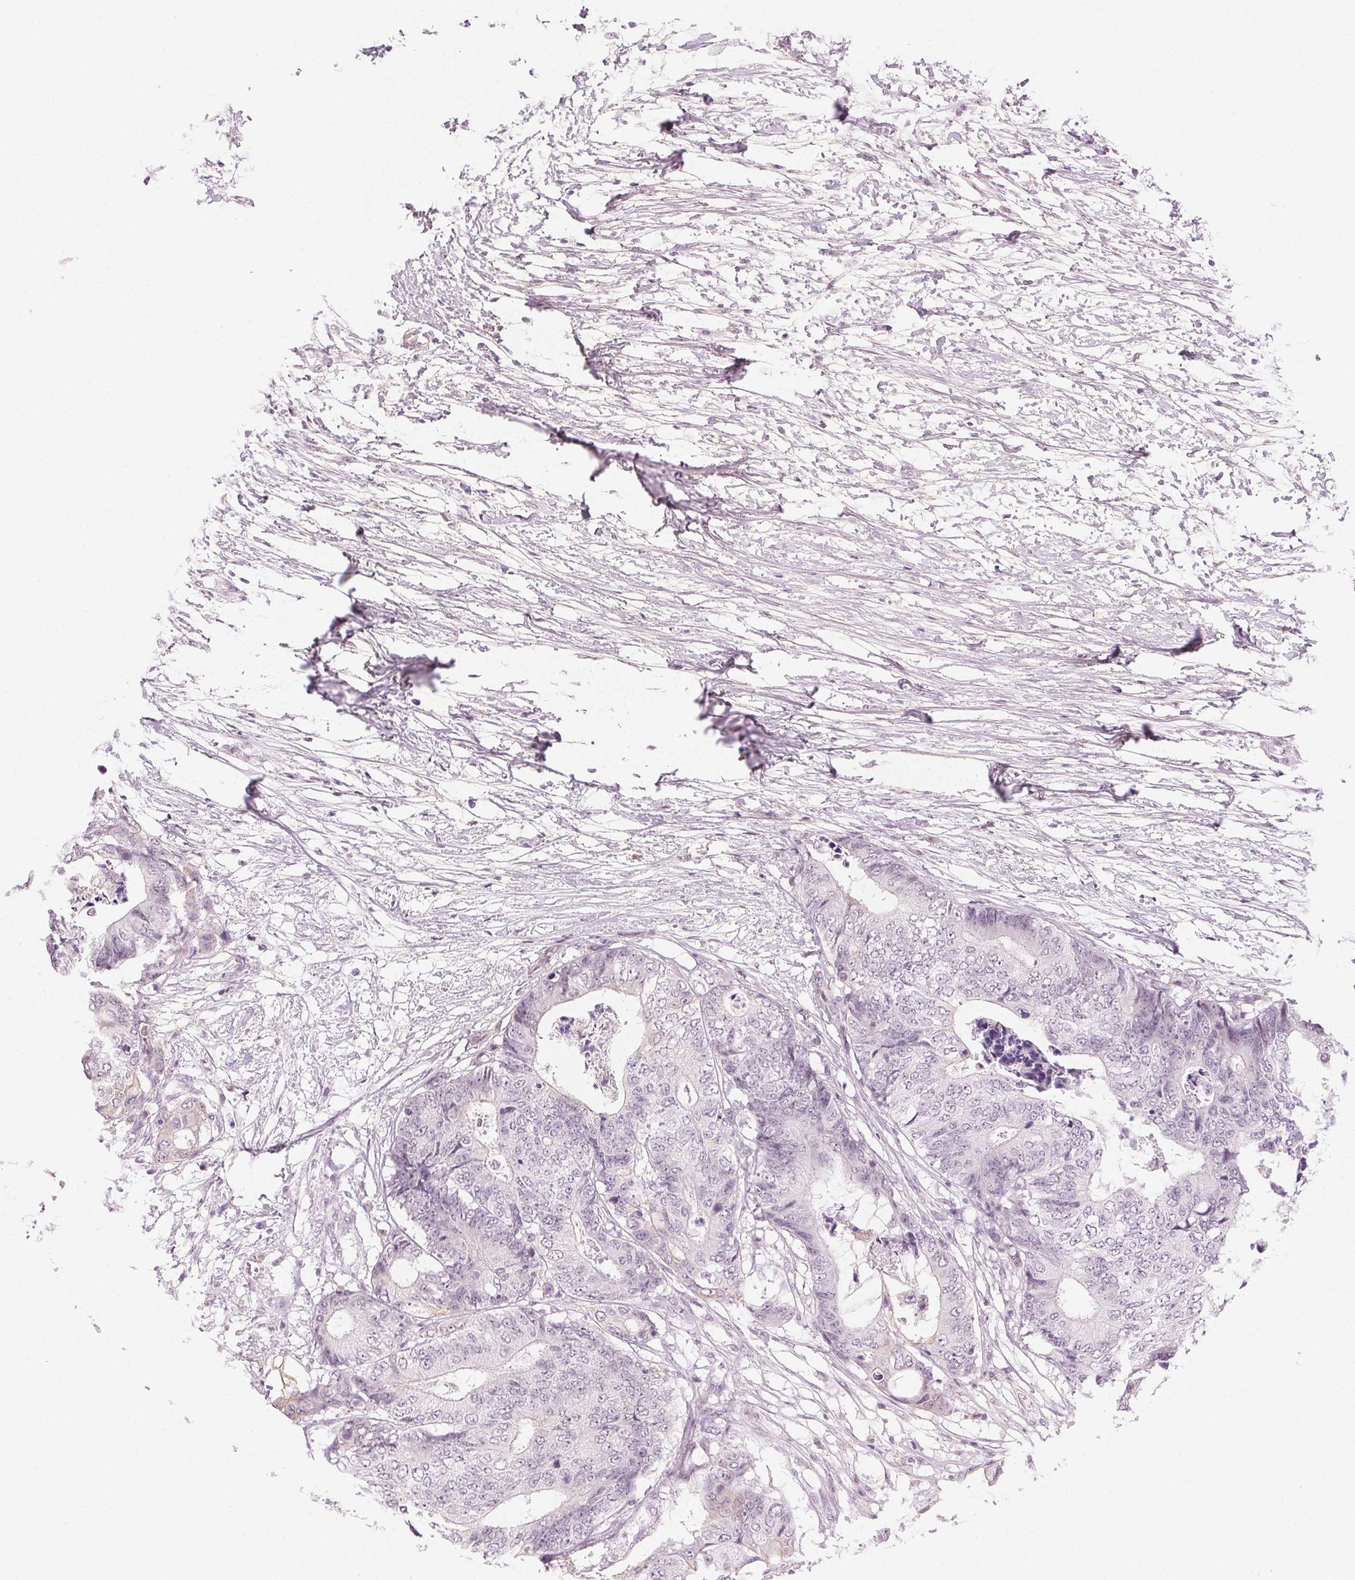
{"staining": {"intensity": "negative", "quantity": "none", "location": "none"}, "tissue": "colorectal cancer", "cell_type": "Tumor cells", "image_type": "cancer", "snomed": [{"axis": "morphology", "description": "Adenocarcinoma, NOS"}, {"axis": "topography", "description": "Colon"}], "caption": "A histopathology image of human colorectal adenocarcinoma is negative for staining in tumor cells.", "gene": "AIF1L", "patient": {"sex": "female", "age": 48}}